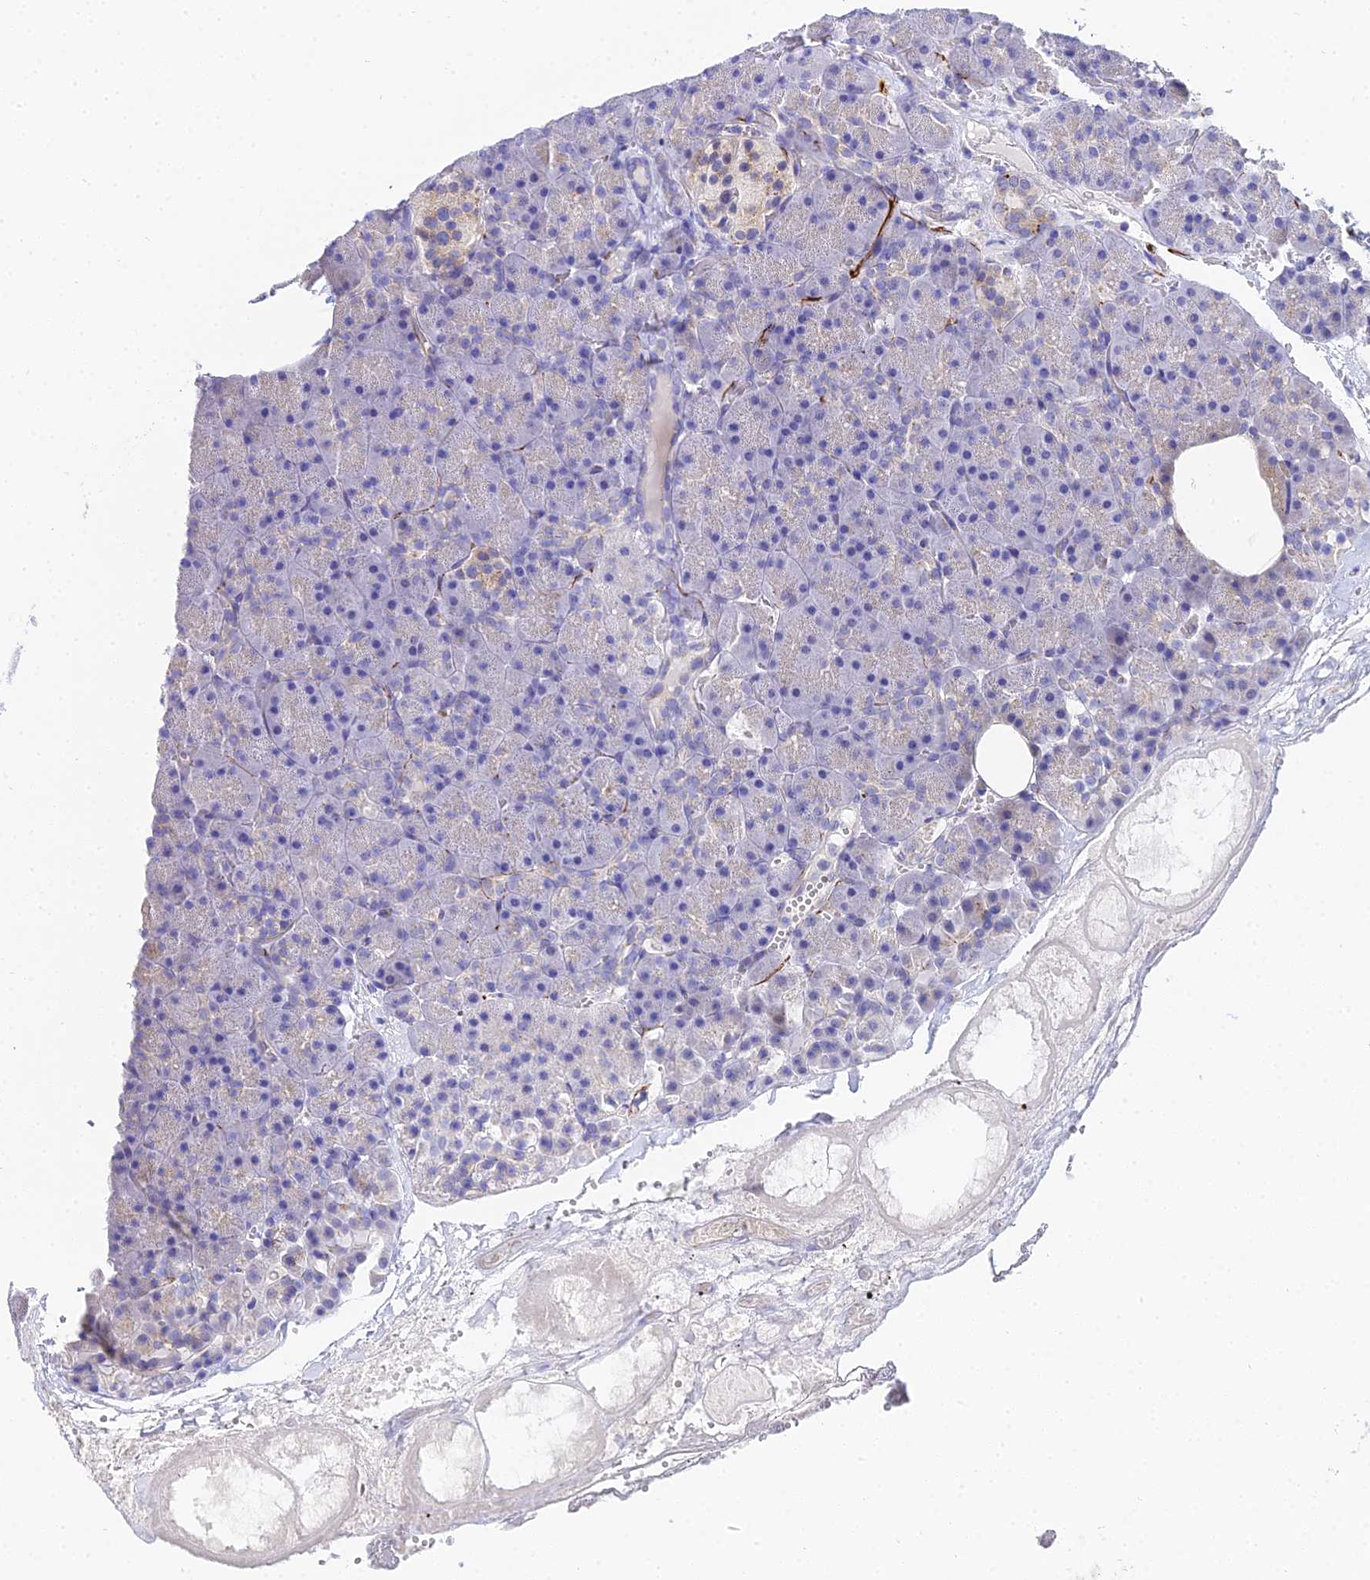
{"staining": {"intensity": "strong", "quantity": "<25%", "location": "cytoplasmic/membranous"}, "tissue": "pancreas", "cell_type": "Exocrine glandular cells", "image_type": "normal", "snomed": [{"axis": "morphology", "description": "Normal tissue, NOS"}, {"axis": "topography", "description": "Pancreas"}], "caption": "Pancreas stained with DAB (3,3'-diaminobenzidine) IHC demonstrates medium levels of strong cytoplasmic/membranous expression in about <25% of exocrine glandular cells.", "gene": "APOBEC3H", "patient": {"sex": "male", "age": 36}}